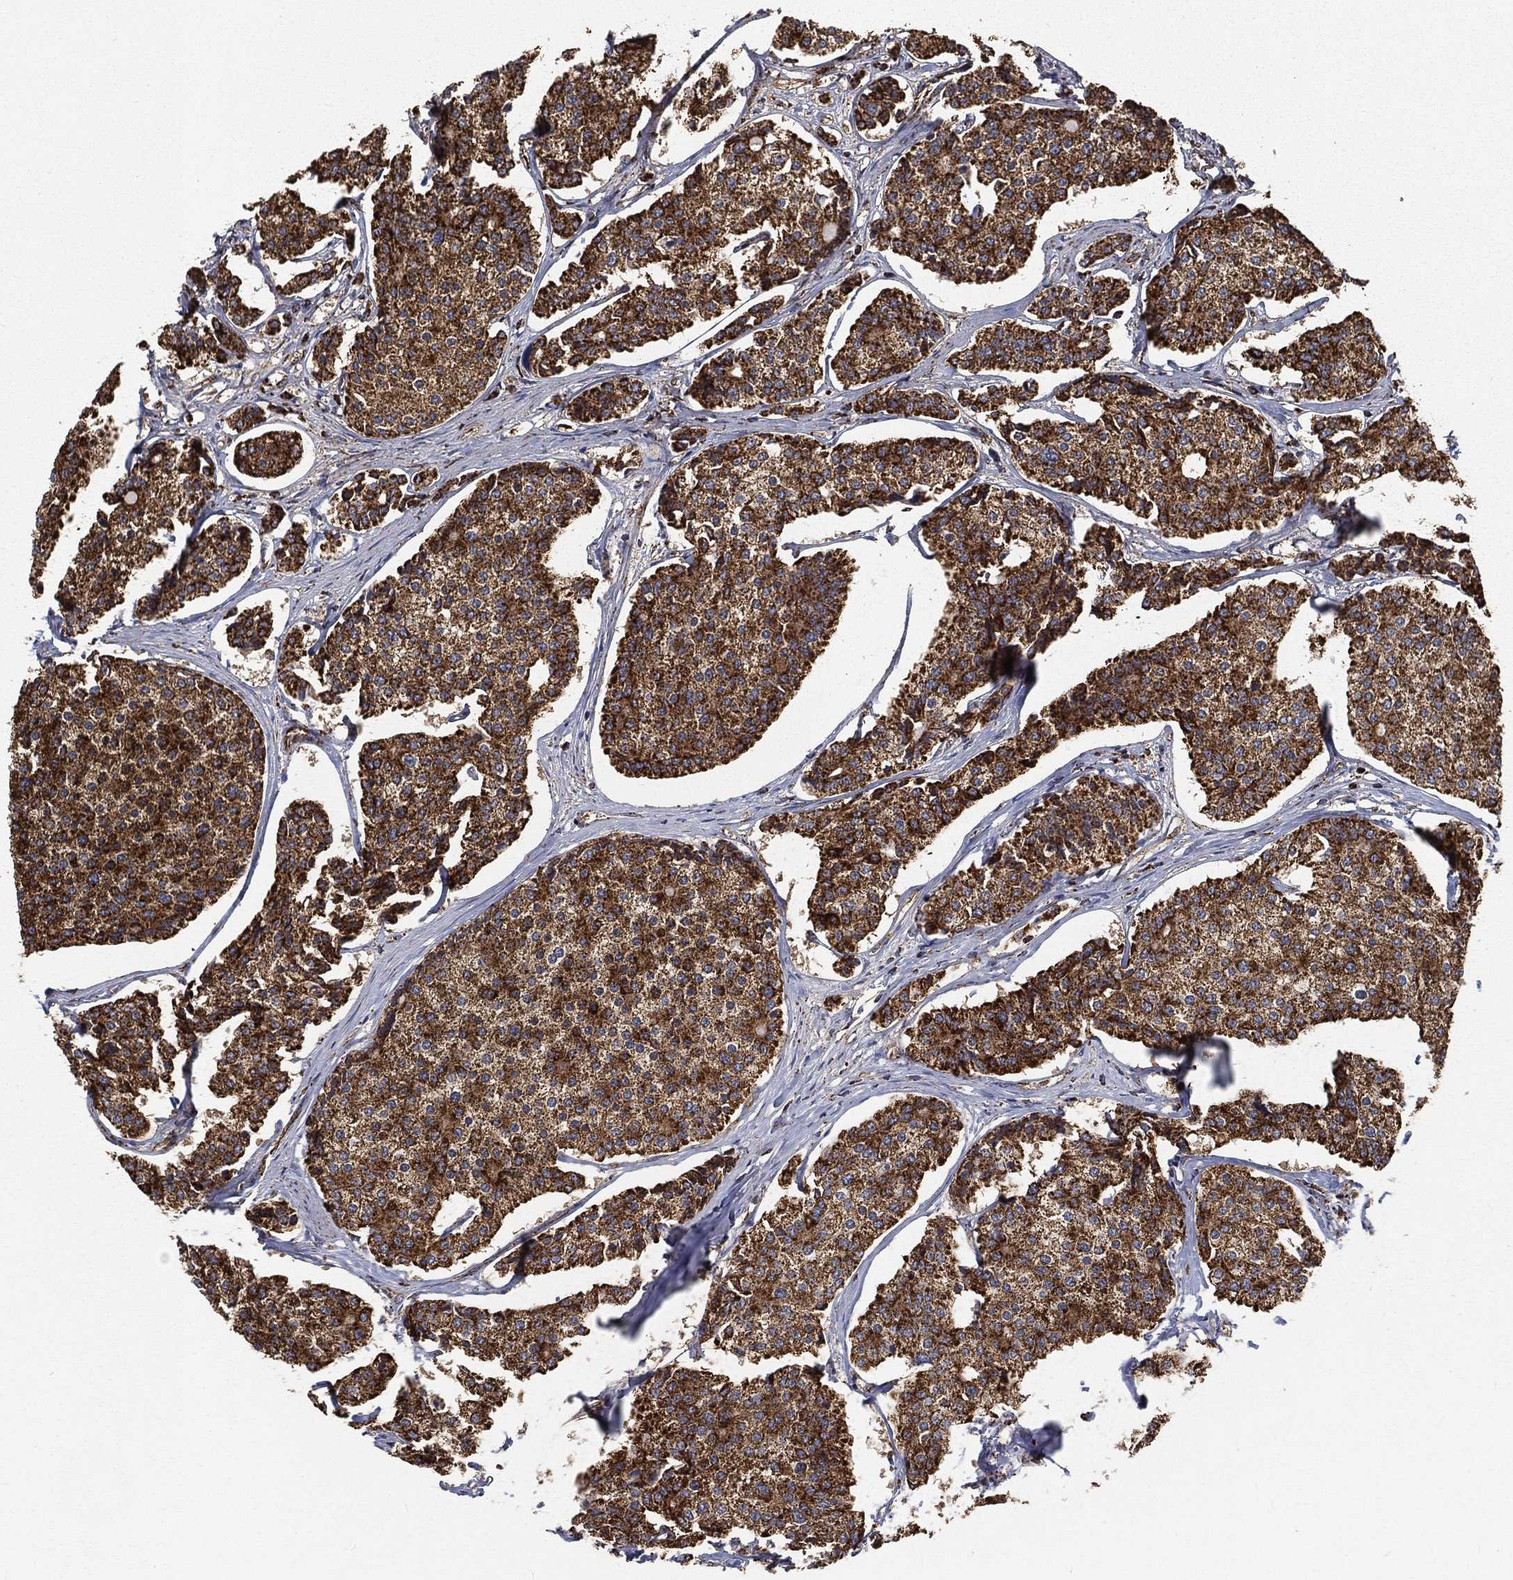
{"staining": {"intensity": "strong", "quantity": ">75%", "location": "cytoplasmic/membranous"}, "tissue": "carcinoid", "cell_type": "Tumor cells", "image_type": "cancer", "snomed": [{"axis": "morphology", "description": "Carcinoid, malignant, NOS"}, {"axis": "topography", "description": "Small intestine"}], "caption": "Human carcinoid stained with a brown dye reveals strong cytoplasmic/membranous positive staining in approximately >75% of tumor cells.", "gene": "SLC38A7", "patient": {"sex": "female", "age": 65}}